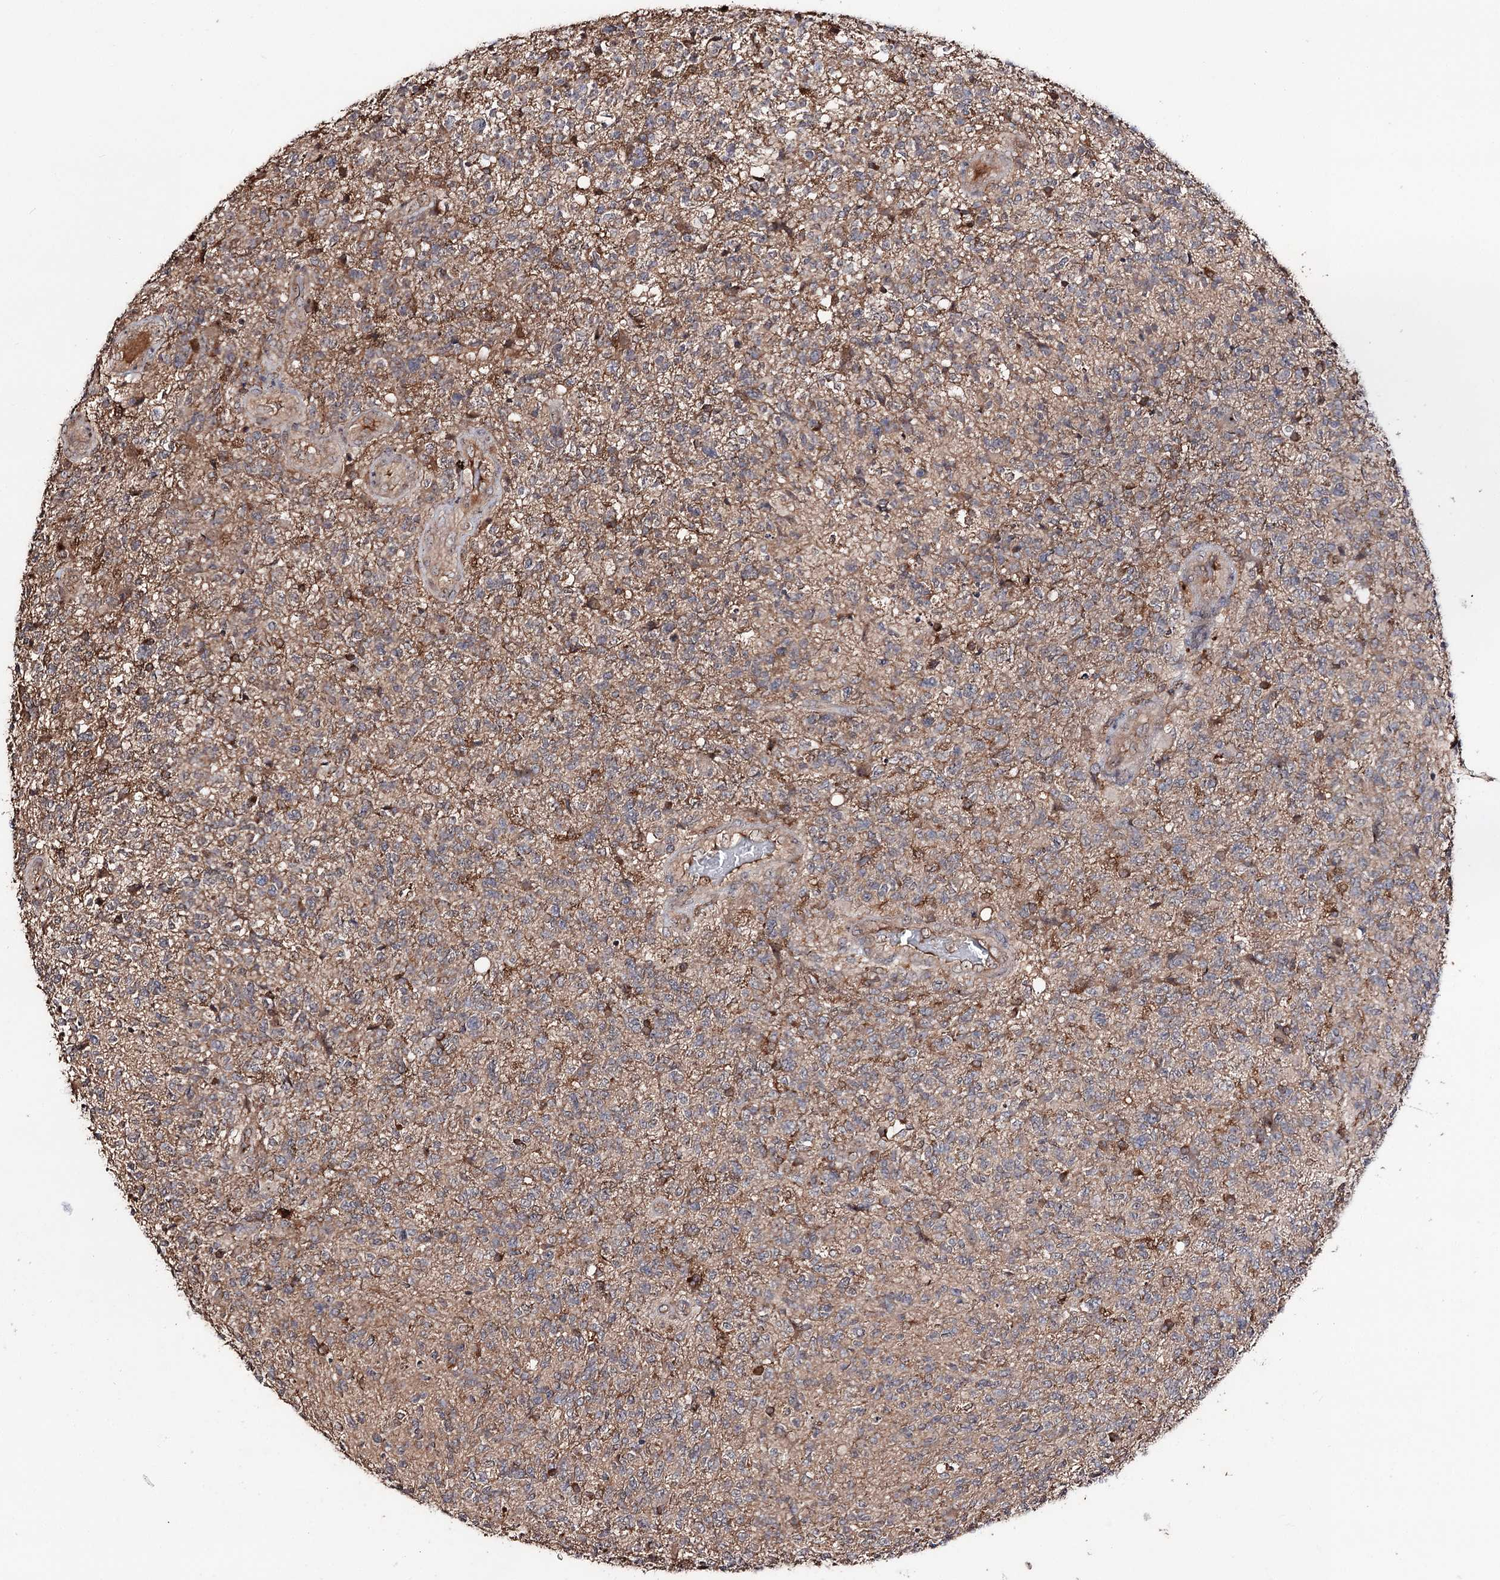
{"staining": {"intensity": "weak", "quantity": "<25%", "location": "cytoplasmic/membranous"}, "tissue": "glioma", "cell_type": "Tumor cells", "image_type": "cancer", "snomed": [{"axis": "morphology", "description": "Glioma, malignant, High grade"}, {"axis": "topography", "description": "Brain"}], "caption": "Immunohistochemical staining of glioma shows no significant positivity in tumor cells.", "gene": "FAM53B", "patient": {"sex": "male", "age": 56}}